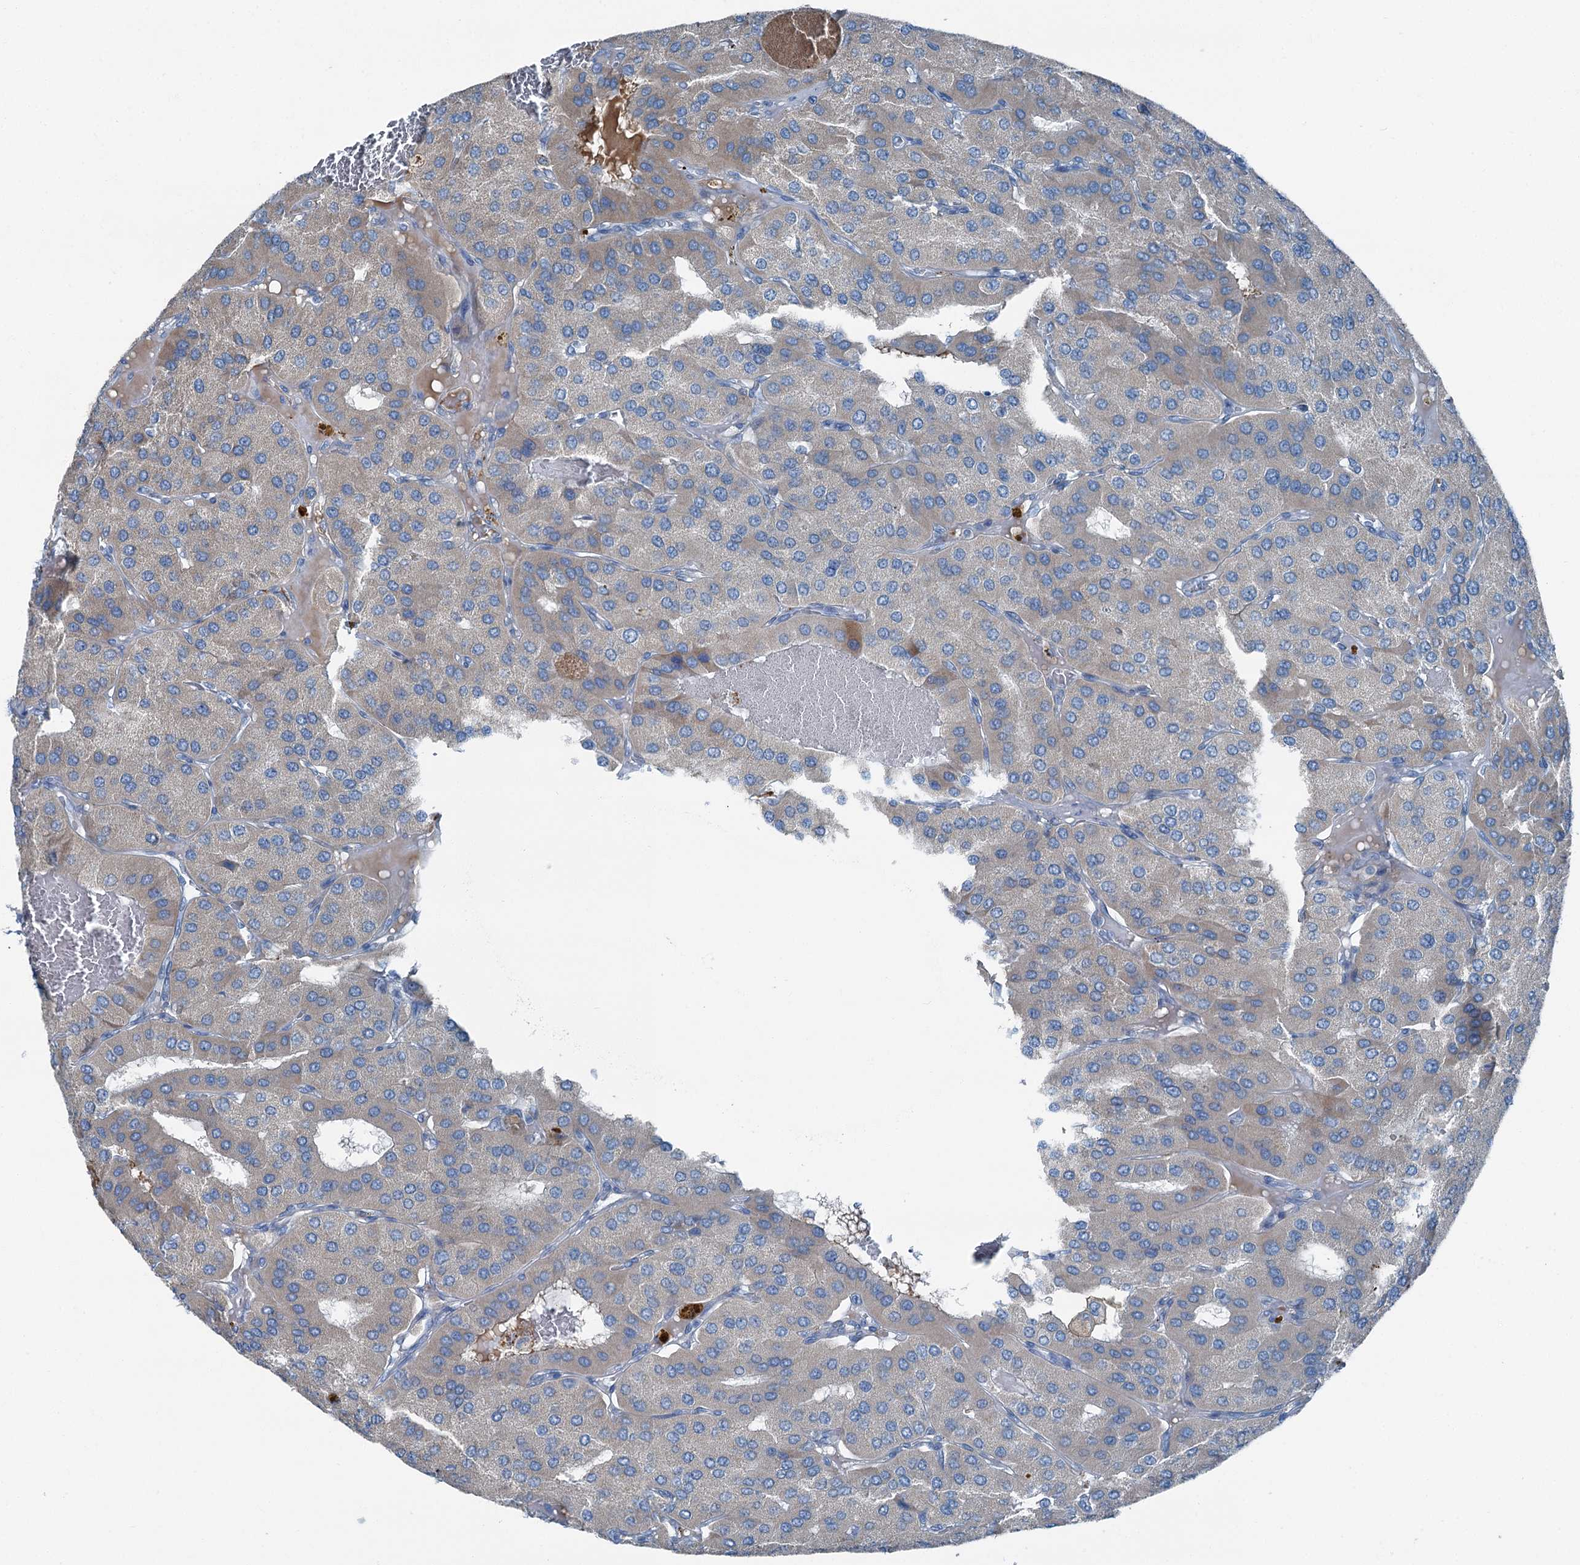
{"staining": {"intensity": "weak", "quantity": "25%-75%", "location": "cytoplasmic/membranous"}, "tissue": "parathyroid gland", "cell_type": "Glandular cells", "image_type": "normal", "snomed": [{"axis": "morphology", "description": "Normal tissue, NOS"}, {"axis": "morphology", "description": "Adenoma, NOS"}, {"axis": "topography", "description": "Parathyroid gland"}], "caption": "Protein expression analysis of benign human parathyroid gland reveals weak cytoplasmic/membranous staining in approximately 25%-75% of glandular cells.", "gene": "AXL", "patient": {"sex": "female", "age": 86}}